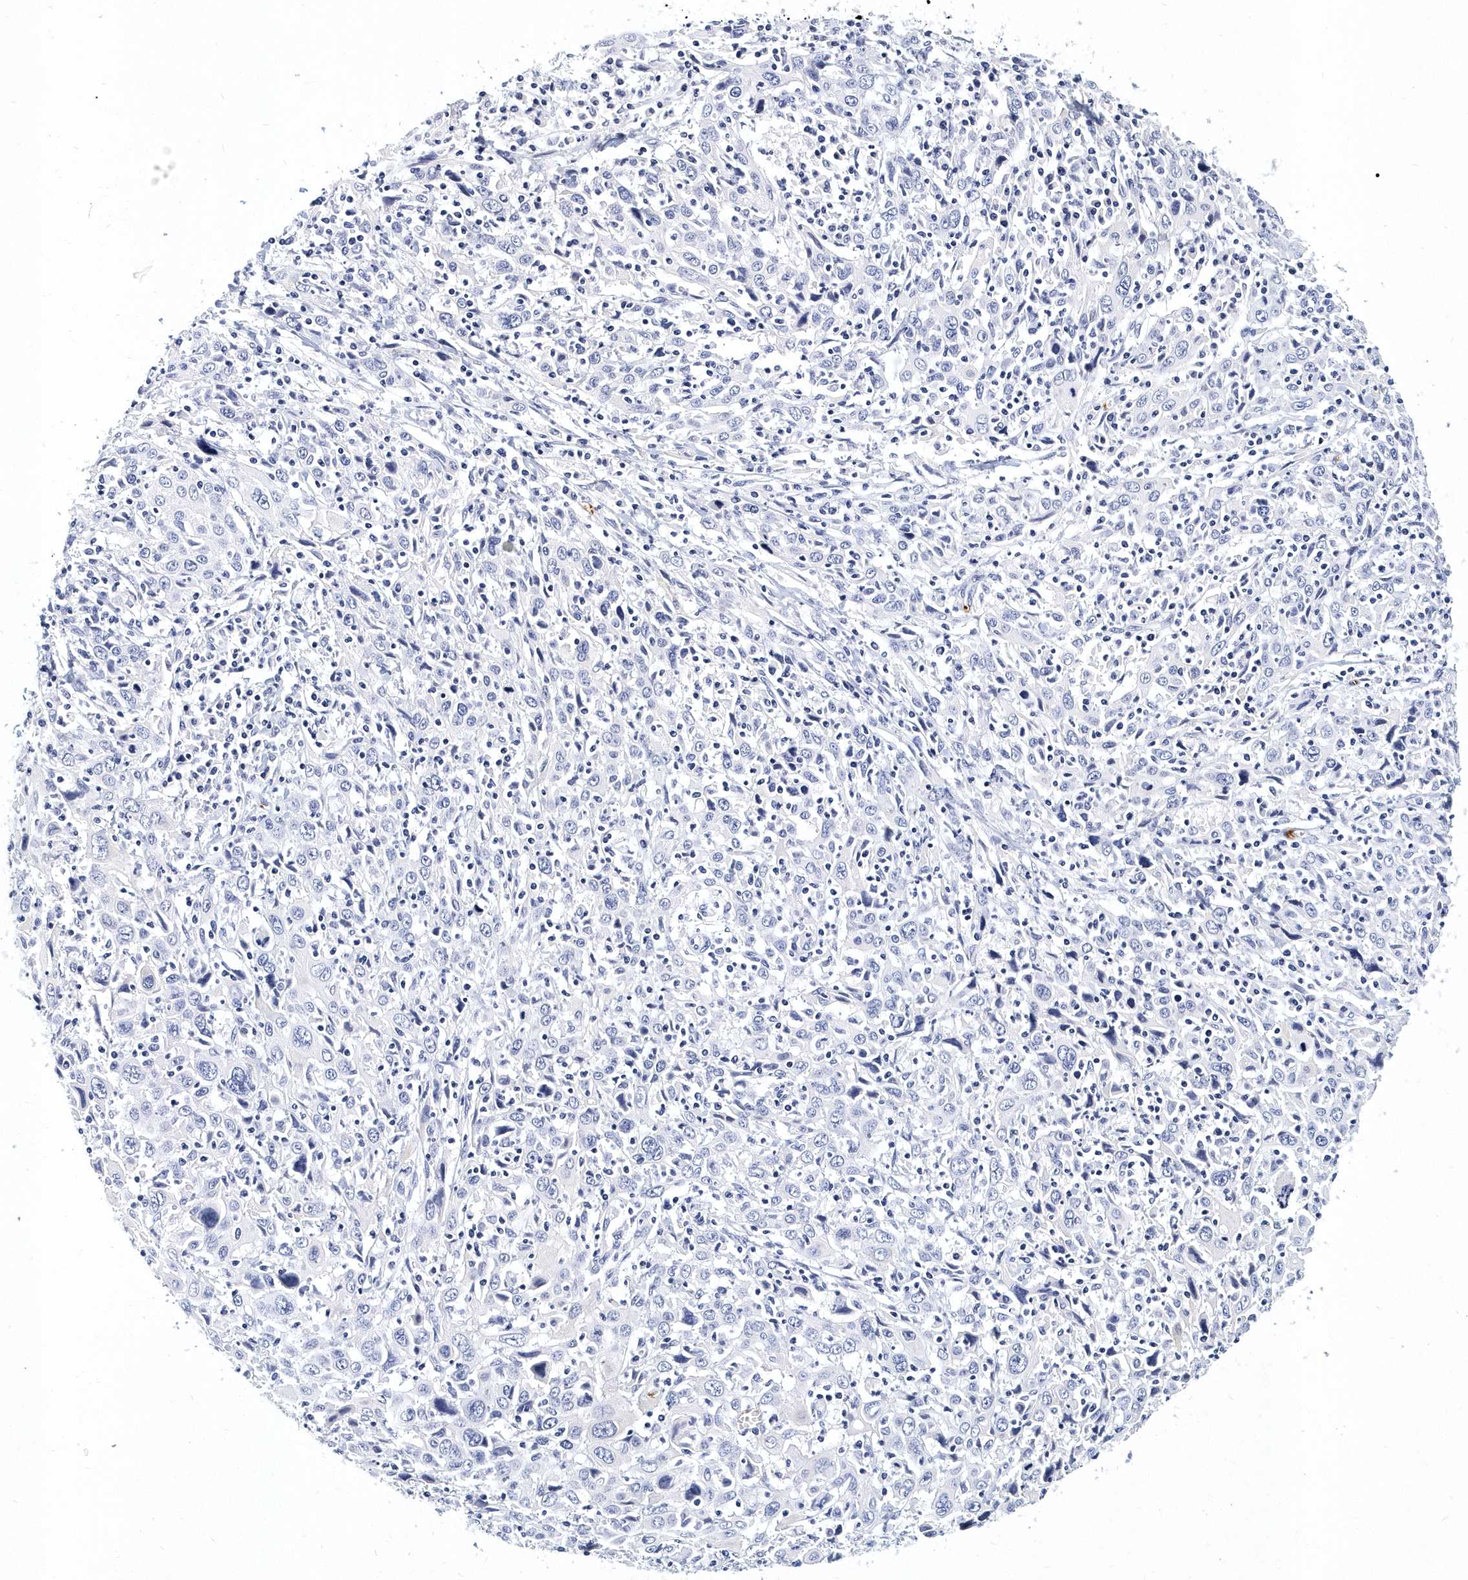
{"staining": {"intensity": "negative", "quantity": "none", "location": "none"}, "tissue": "cervical cancer", "cell_type": "Tumor cells", "image_type": "cancer", "snomed": [{"axis": "morphology", "description": "Squamous cell carcinoma, NOS"}, {"axis": "topography", "description": "Cervix"}], "caption": "High magnification brightfield microscopy of cervical cancer (squamous cell carcinoma) stained with DAB (3,3'-diaminobenzidine) (brown) and counterstained with hematoxylin (blue): tumor cells show no significant staining.", "gene": "ITGA2B", "patient": {"sex": "female", "age": 46}}